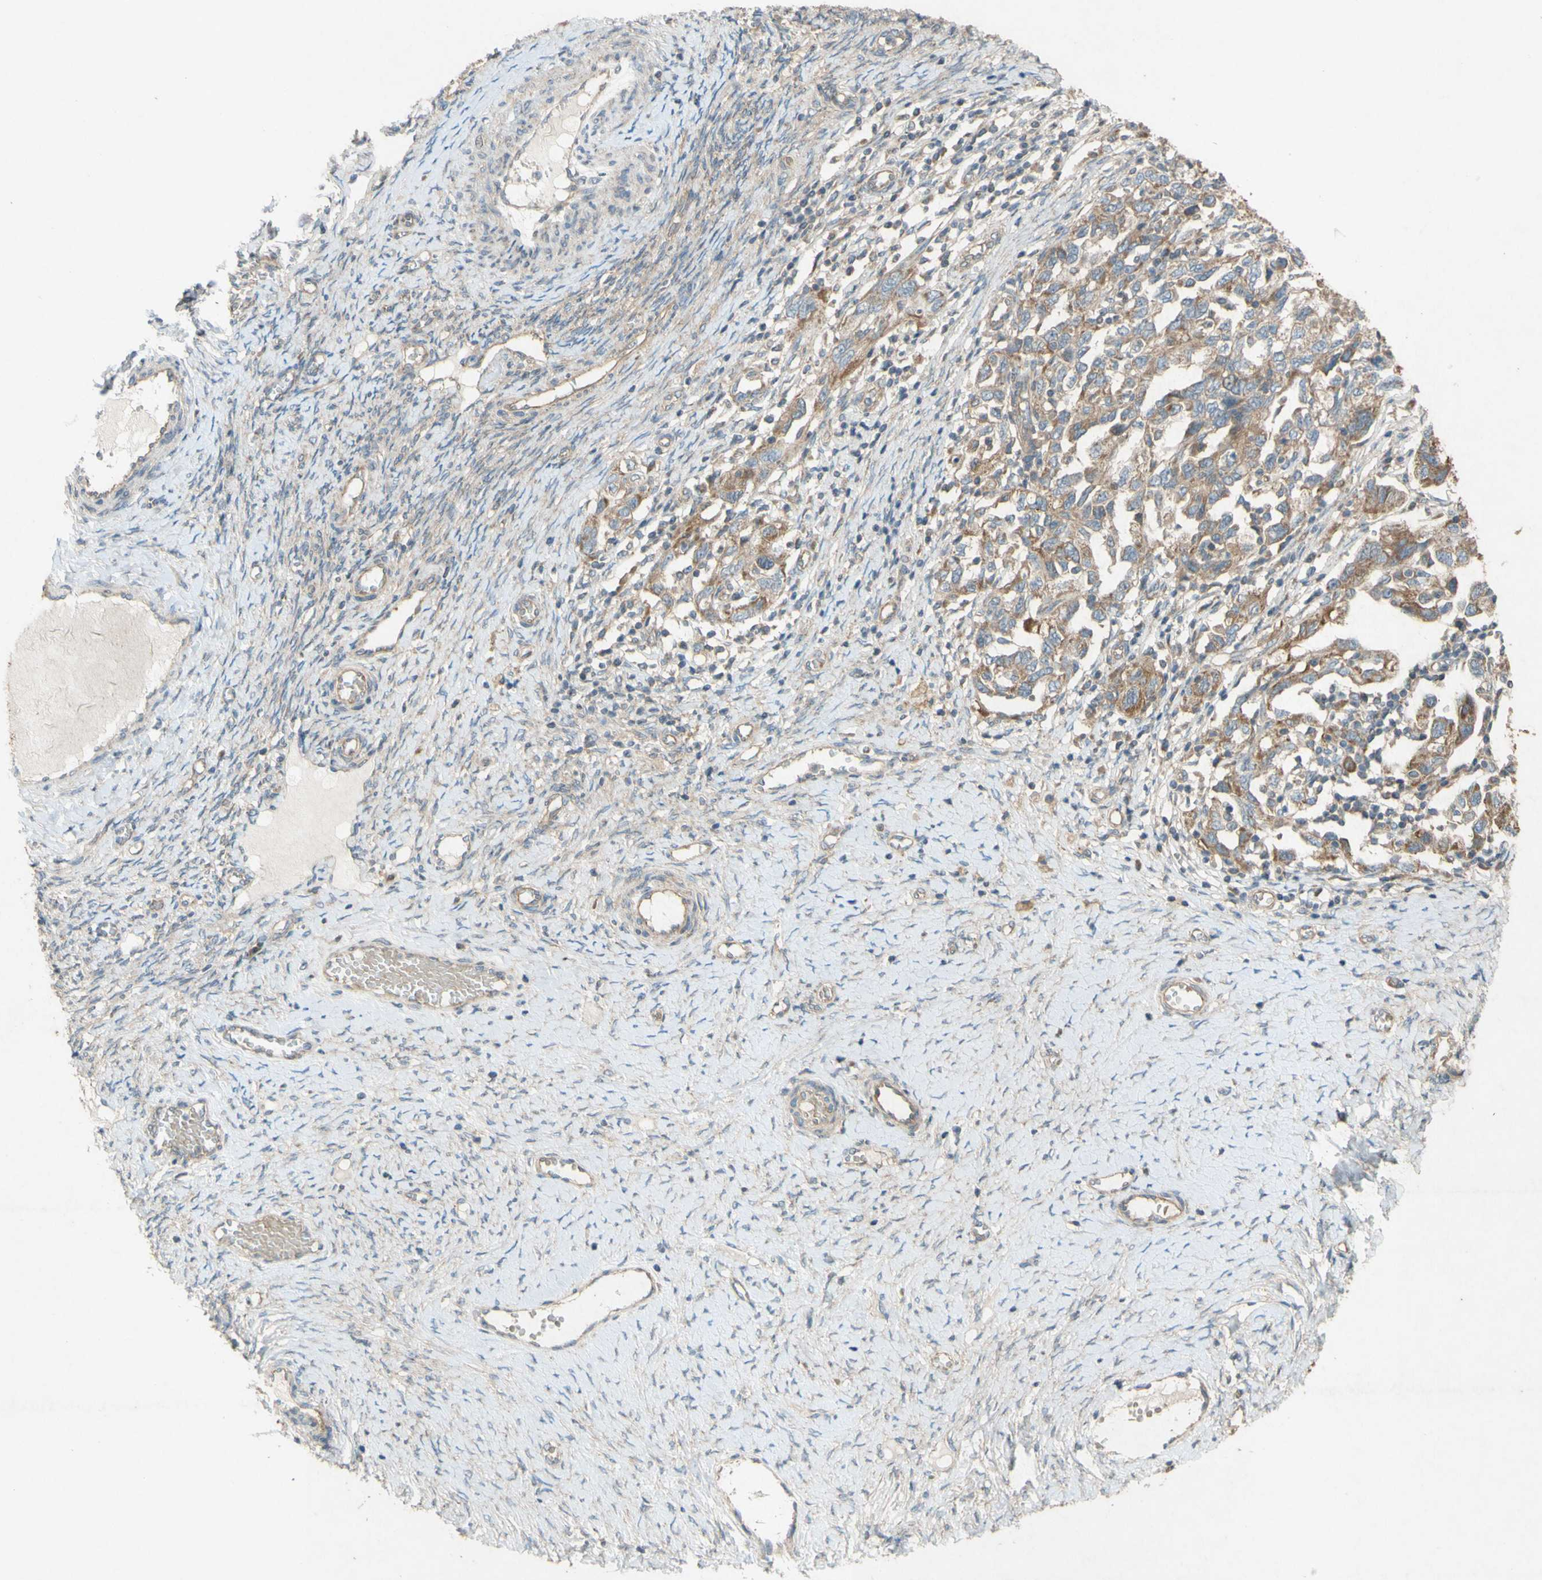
{"staining": {"intensity": "moderate", "quantity": ">75%", "location": "cytoplasmic/membranous"}, "tissue": "ovarian cancer", "cell_type": "Tumor cells", "image_type": "cancer", "snomed": [{"axis": "morphology", "description": "Carcinoma, NOS"}, {"axis": "morphology", "description": "Cystadenocarcinoma, serous, NOS"}, {"axis": "topography", "description": "Ovary"}], "caption": "About >75% of tumor cells in ovarian cancer reveal moderate cytoplasmic/membranous protein positivity as visualized by brown immunohistochemical staining.", "gene": "TST", "patient": {"sex": "female", "age": 69}}